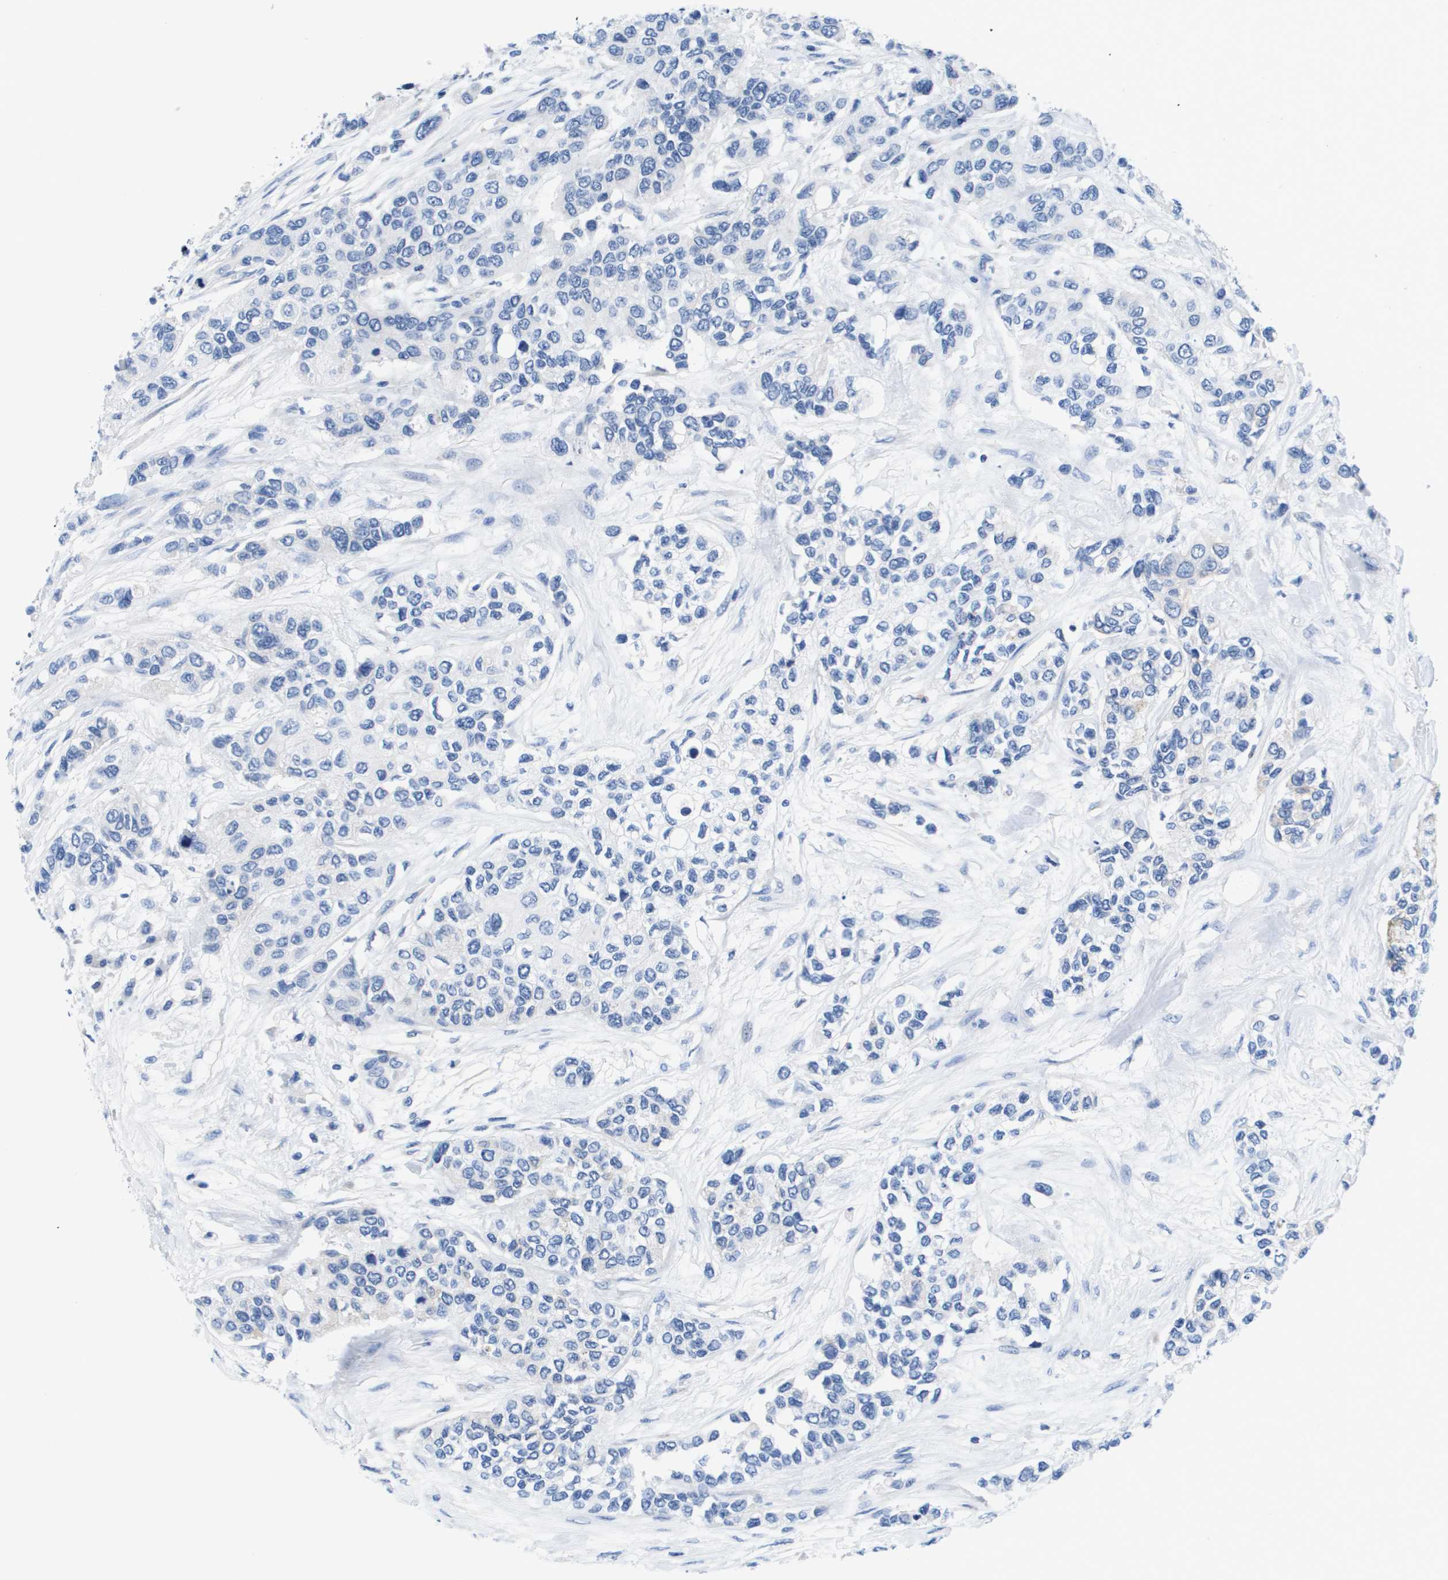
{"staining": {"intensity": "negative", "quantity": "none", "location": "none"}, "tissue": "urothelial cancer", "cell_type": "Tumor cells", "image_type": "cancer", "snomed": [{"axis": "morphology", "description": "Urothelial carcinoma, High grade"}, {"axis": "topography", "description": "Urinary bladder"}], "caption": "This is a histopathology image of IHC staining of urothelial cancer, which shows no expression in tumor cells.", "gene": "APOA1", "patient": {"sex": "female", "age": 56}}